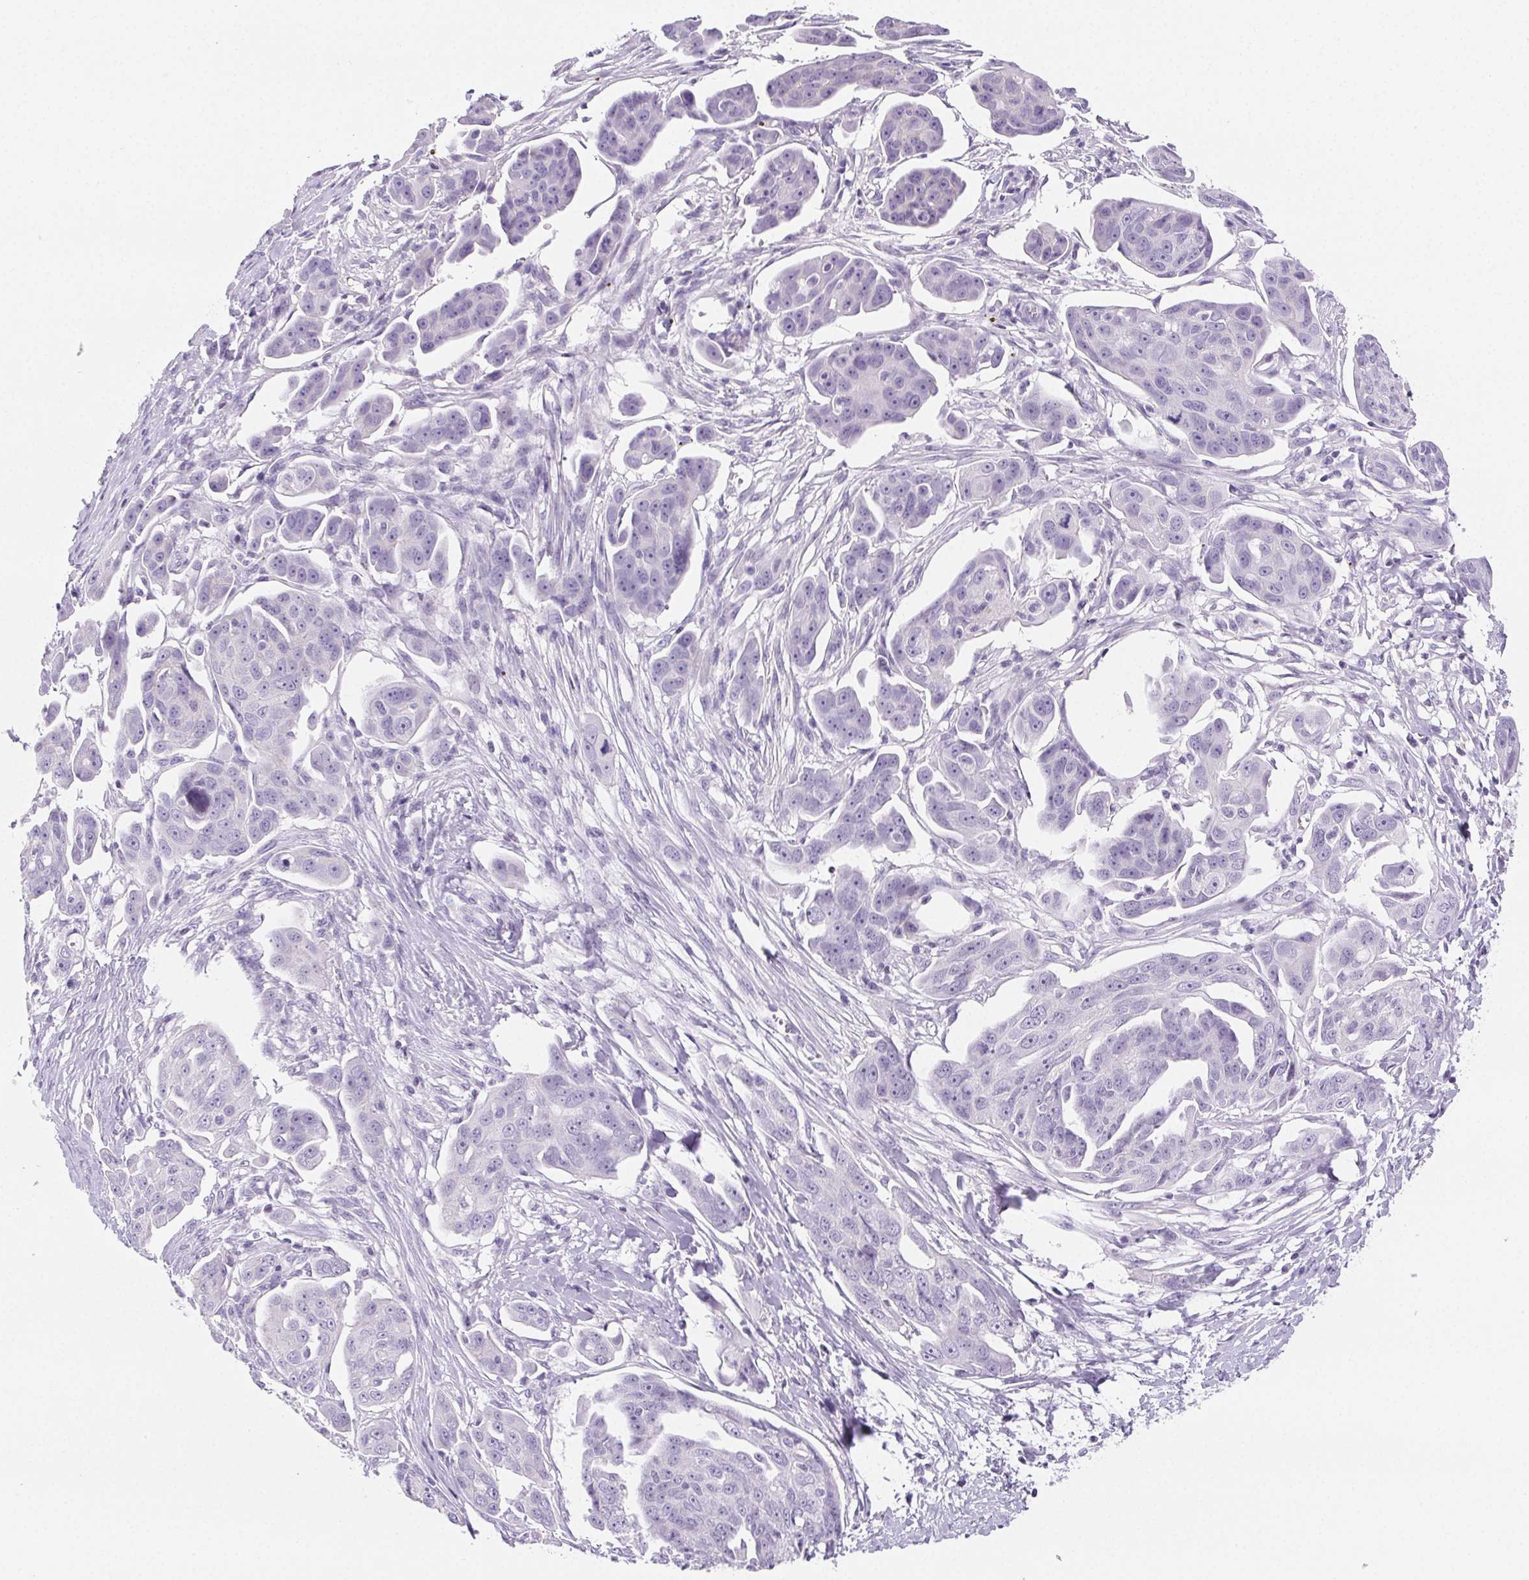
{"staining": {"intensity": "negative", "quantity": "none", "location": "none"}, "tissue": "ovarian cancer", "cell_type": "Tumor cells", "image_type": "cancer", "snomed": [{"axis": "morphology", "description": "Carcinoma, endometroid"}, {"axis": "topography", "description": "Ovary"}], "caption": "Endometroid carcinoma (ovarian) was stained to show a protein in brown. There is no significant staining in tumor cells. (Brightfield microscopy of DAB (3,3'-diaminobenzidine) immunohistochemistry at high magnification).", "gene": "BEND2", "patient": {"sex": "female", "age": 70}}